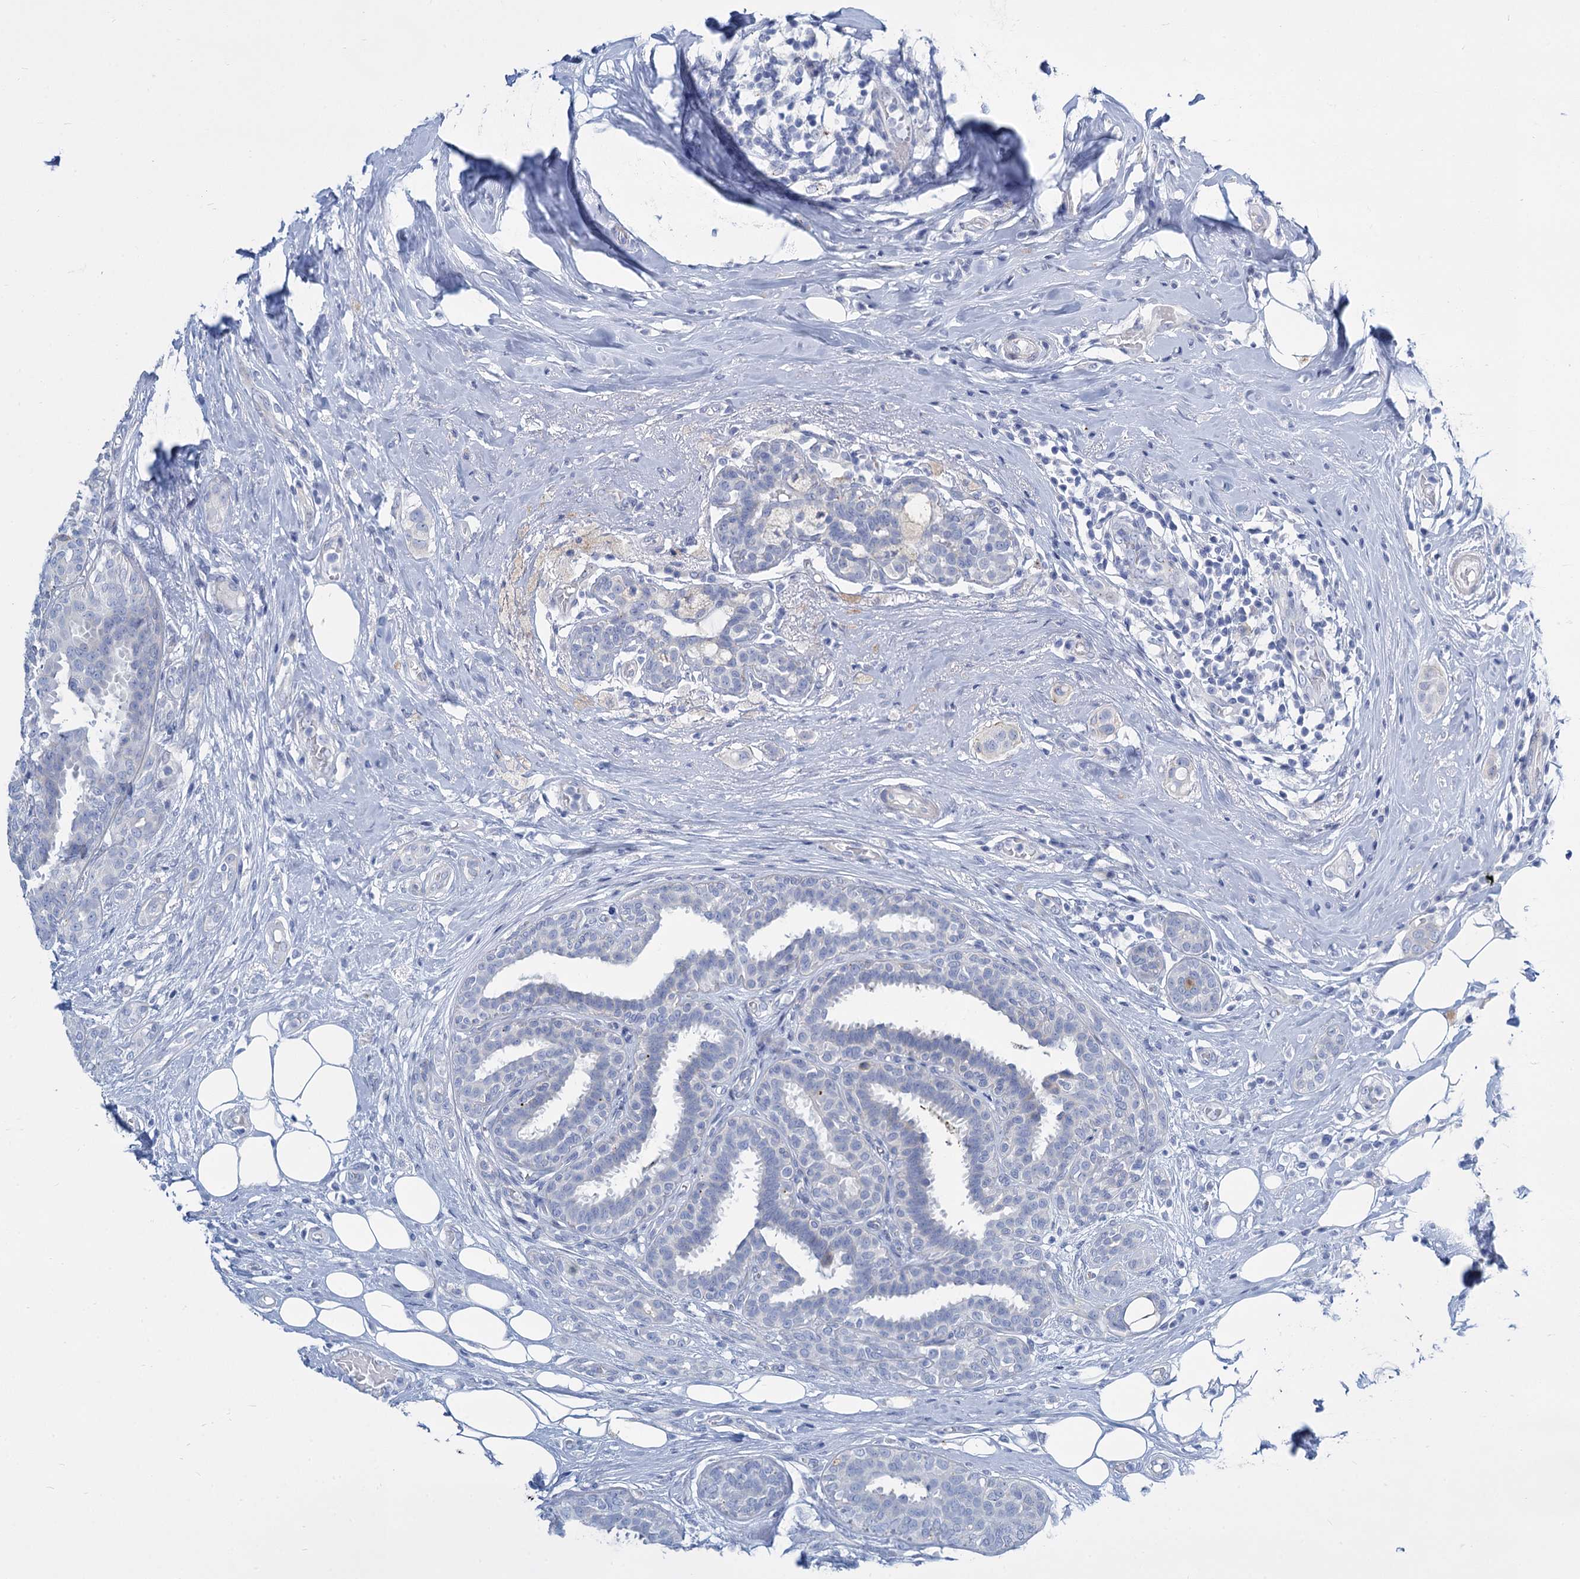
{"staining": {"intensity": "negative", "quantity": "none", "location": "none"}, "tissue": "breast cancer", "cell_type": "Tumor cells", "image_type": "cancer", "snomed": [{"axis": "morphology", "description": "Lobular carcinoma"}, {"axis": "topography", "description": "Breast"}], "caption": "DAB immunohistochemical staining of lobular carcinoma (breast) displays no significant expression in tumor cells.", "gene": "TRIM77", "patient": {"sex": "female", "age": 51}}